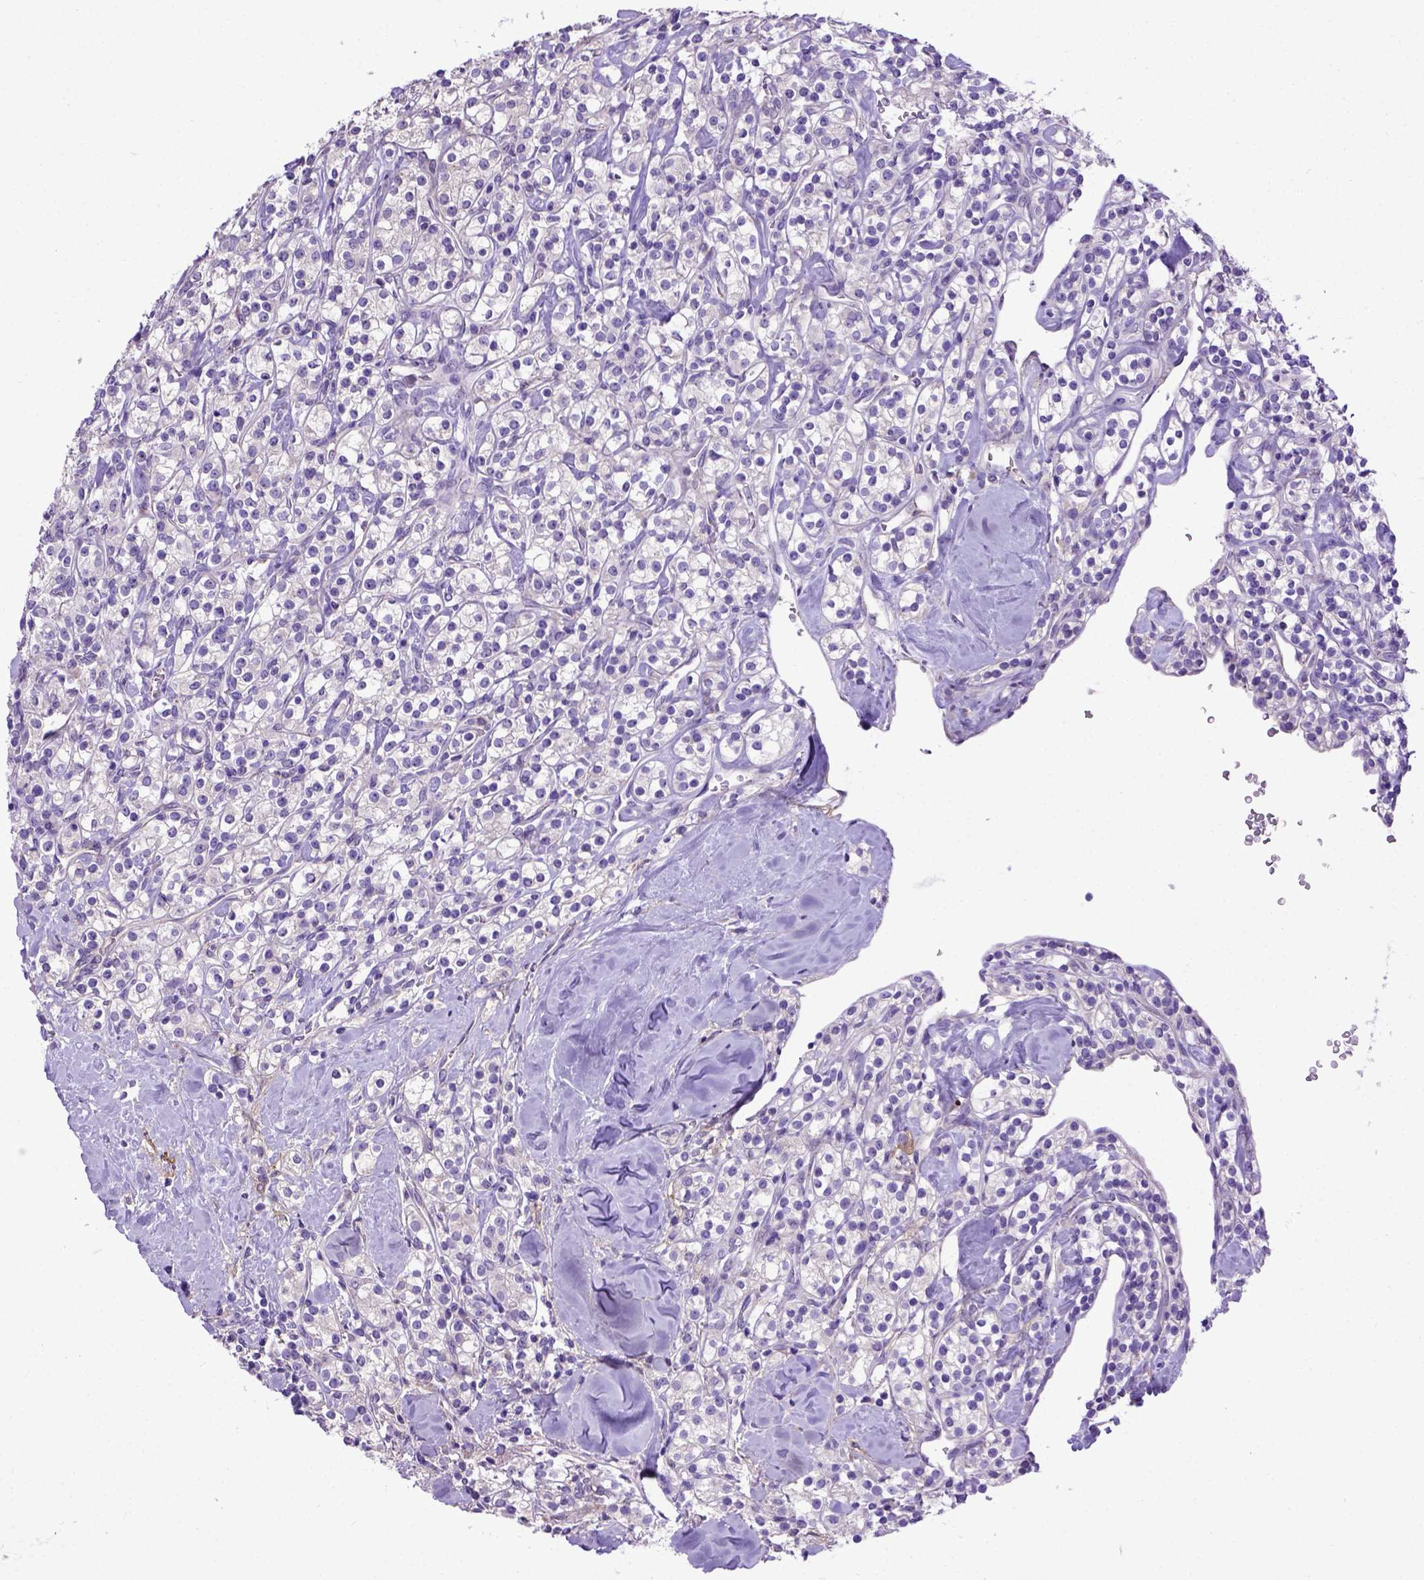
{"staining": {"intensity": "negative", "quantity": "none", "location": "none"}, "tissue": "renal cancer", "cell_type": "Tumor cells", "image_type": "cancer", "snomed": [{"axis": "morphology", "description": "Adenocarcinoma, NOS"}, {"axis": "topography", "description": "Kidney"}], "caption": "Tumor cells are negative for brown protein staining in adenocarcinoma (renal). (DAB immunohistochemistry (IHC), high magnification).", "gene": "ADAM12", "patient": {"sex": "male", "age": 77}}